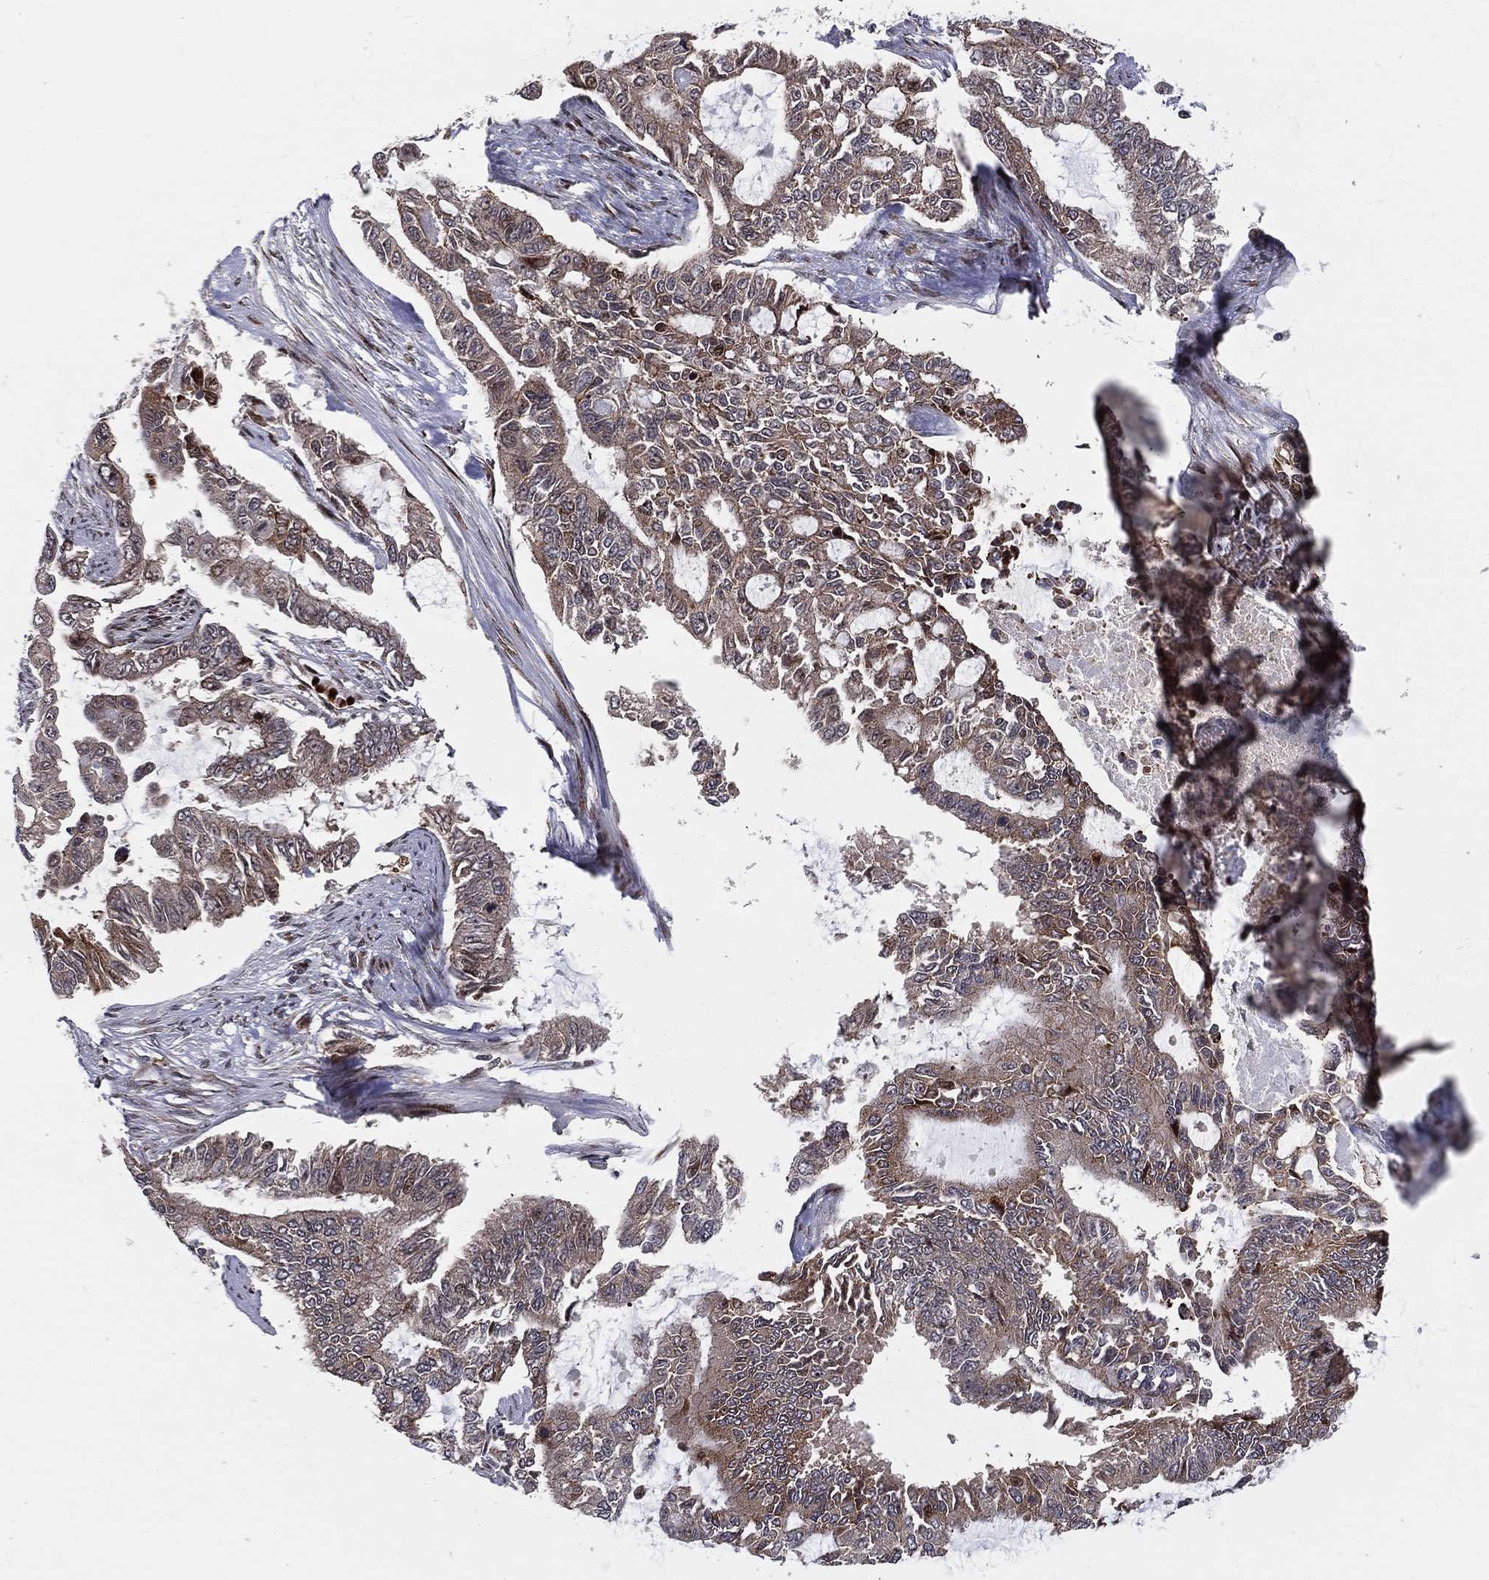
{"staining": {"intensity": "moderate", "quantity": "25%-75%", "location": "cytoplasmic/membranous"}, "tissue": "endometrial cancer", "cell_type": "Tumor cells", "image_type": "cancer", "snomed": [{"axis": "morphology", "description": "Adenocarcinoma, NOS"}, {"axis": "topography", "description": "Uterus"}], "caption": "Protein staining exhibits moderate cytoplasmic/membranous expression in approximately 25%-75% of tumor cells in endometrial cancer.", "gene": "VHL", "patient": {"sex": "female", "age": 59}}